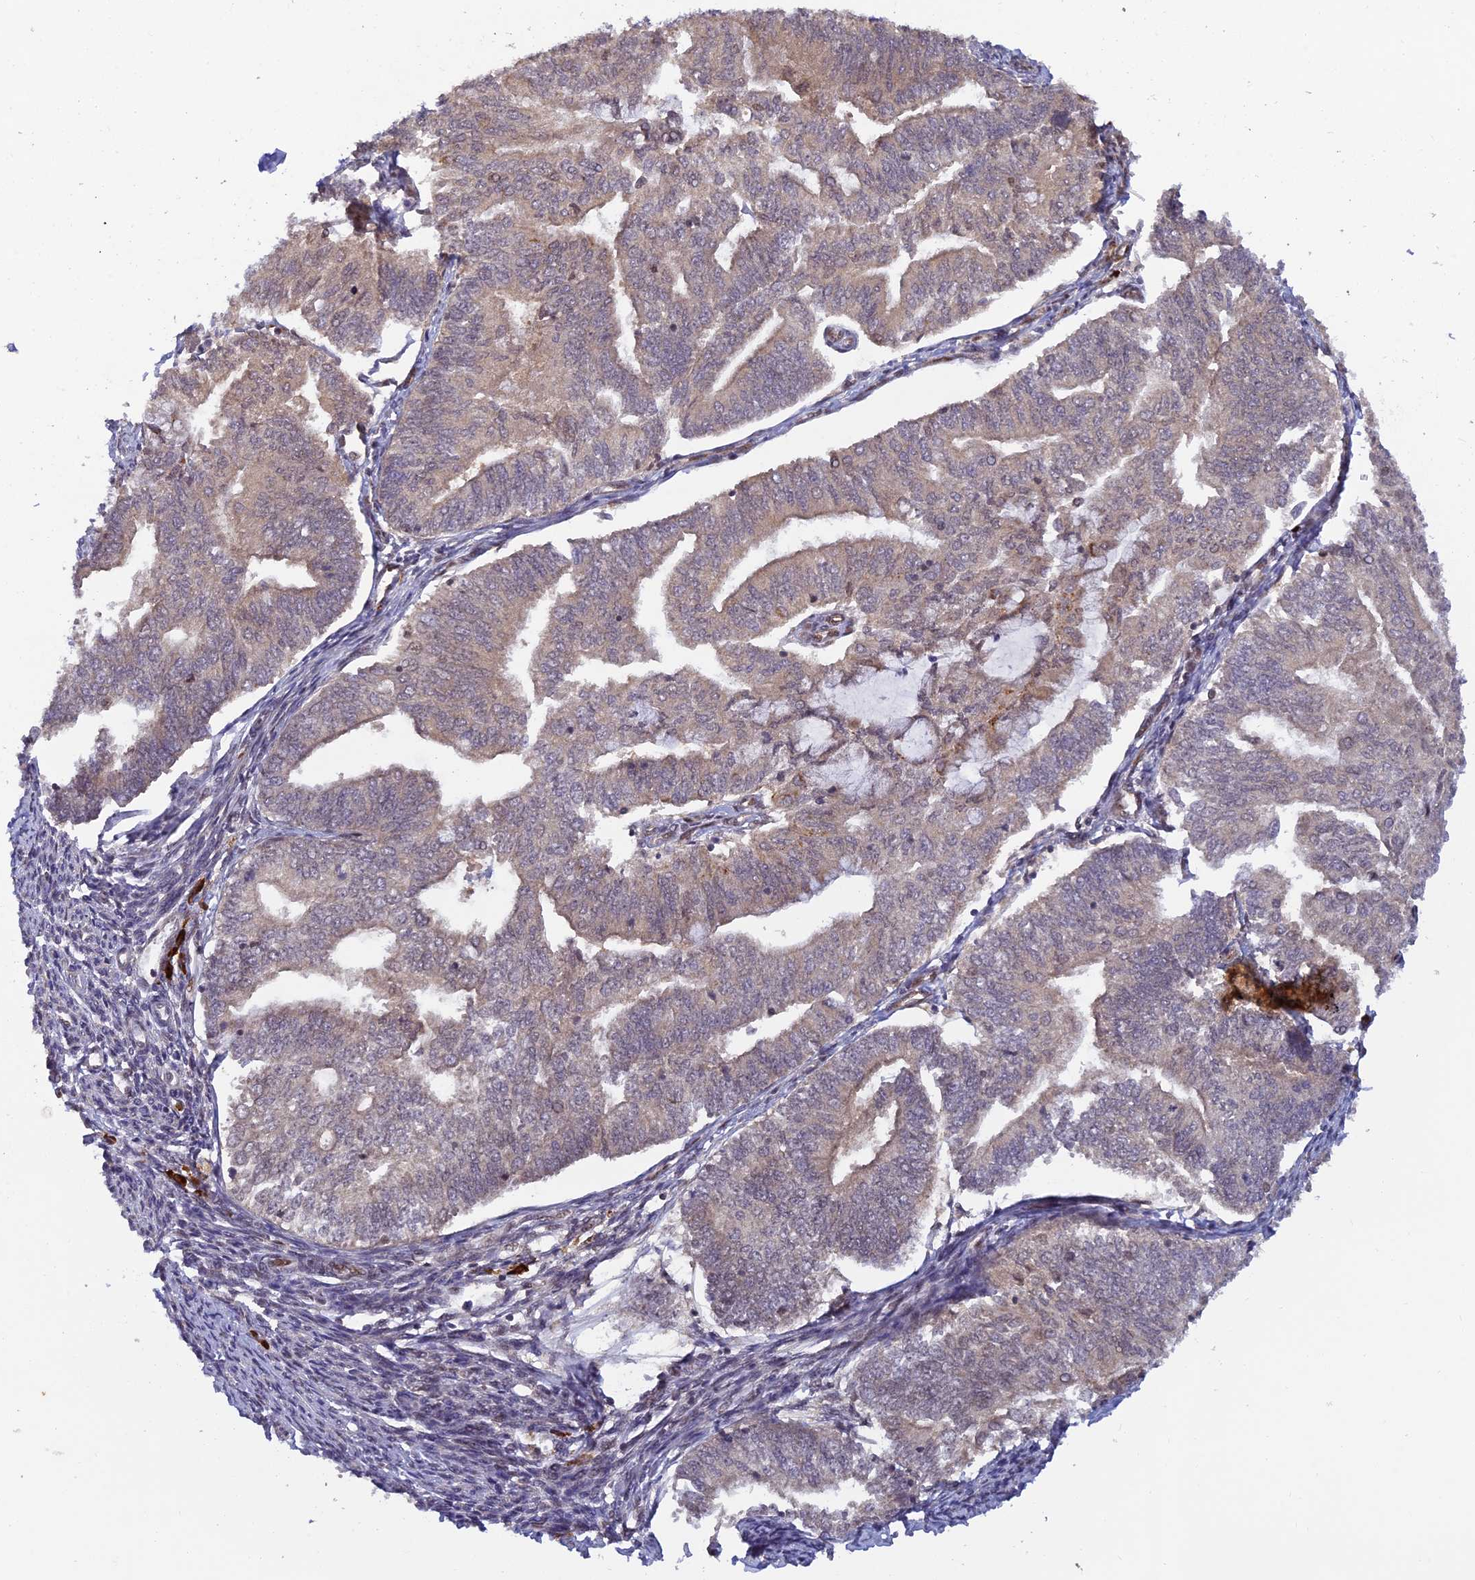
{"staining": {"intensity": "negative", "quantity": "none", "location": "none"}, "tissue": "smooth muscle", "cell_type": "Smooth muscle cells", "image_type": "normal", "snomed": [{"axis": "morphology", "description": "Normal tissue, NOS"}, {"axis": "topography", "description": "Smooth muscle"}, {"axis": "topography", "description": "Uterus"}], "caption": "Immunohistochemistry of unremarkable smooth muscle demonstrates no staining in smooth muscle cells.", "gene": "ZNF565", "patient": {"sex": "female", "age": 59}}